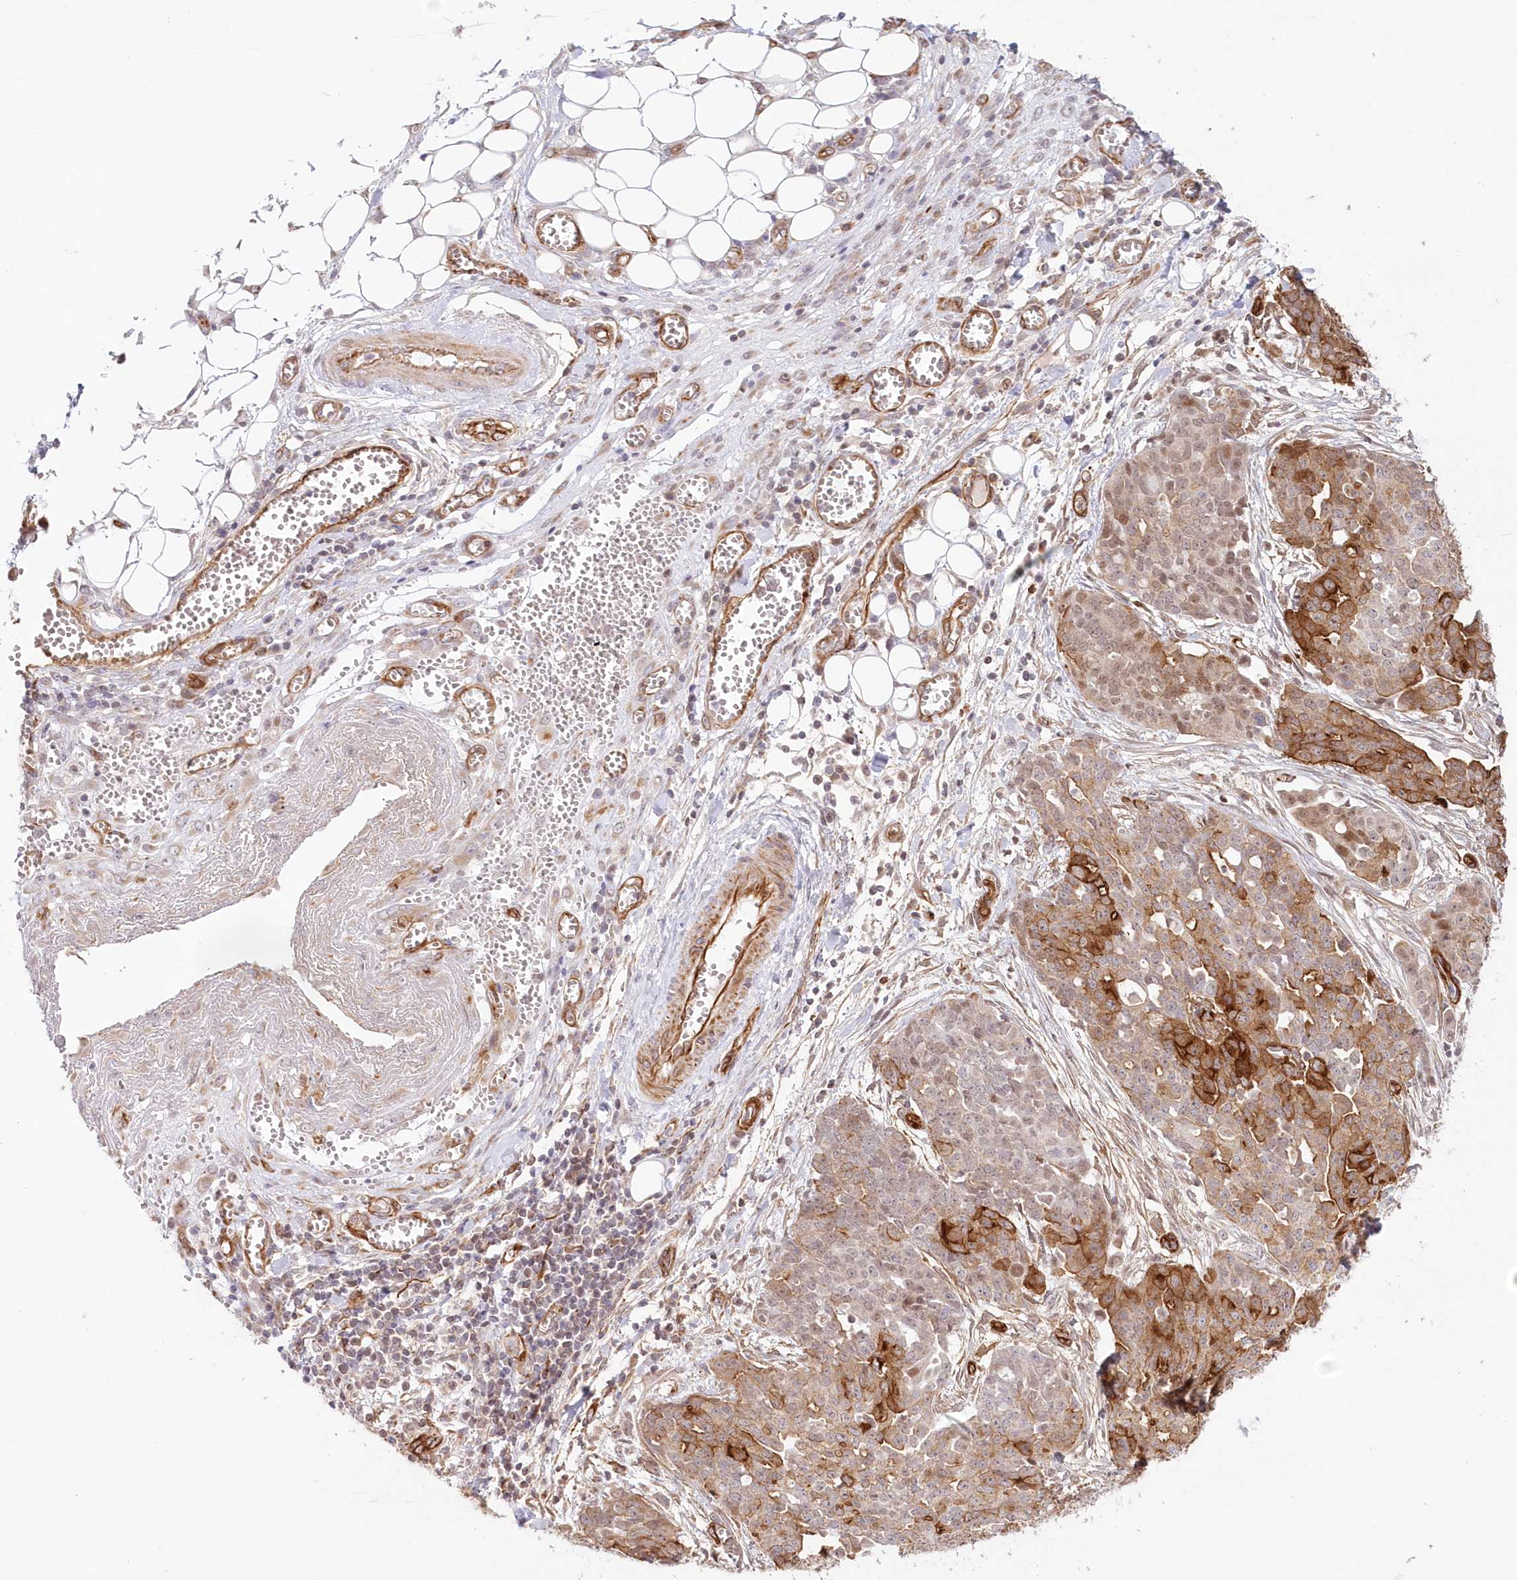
{"staining": {"intensity": "moderate", "quantity": ">75%", "location": "cytoplasmic/membranous,nuclear"}, "tissue": "ovarian cancer", "cell_type": "Tumor cells", "image_type": "cancer", "snomed": [{"axis": "morphology", "description": "Cystadenocarcinoma, serous, NOS"}, {"axis": "topography", "description": "Soft tissue"}, {"axis": "topography", "description": "Ovary"}], "caption": "High-magnification brightfield microscopy of ovarian cancer stained with DAB (3,3'-diaminobenzidine) (brown) and counterstained with hematoxylin (blue). tumor cells exhibit moderate cytoplasmic/membranous and nuclear staining is present in approximately>75% of cells. (DAB IHC with brightfield microscopy, high magnification).", "gene": "AFAP1L2", "patient": {"sex": "female", "age": 57}}